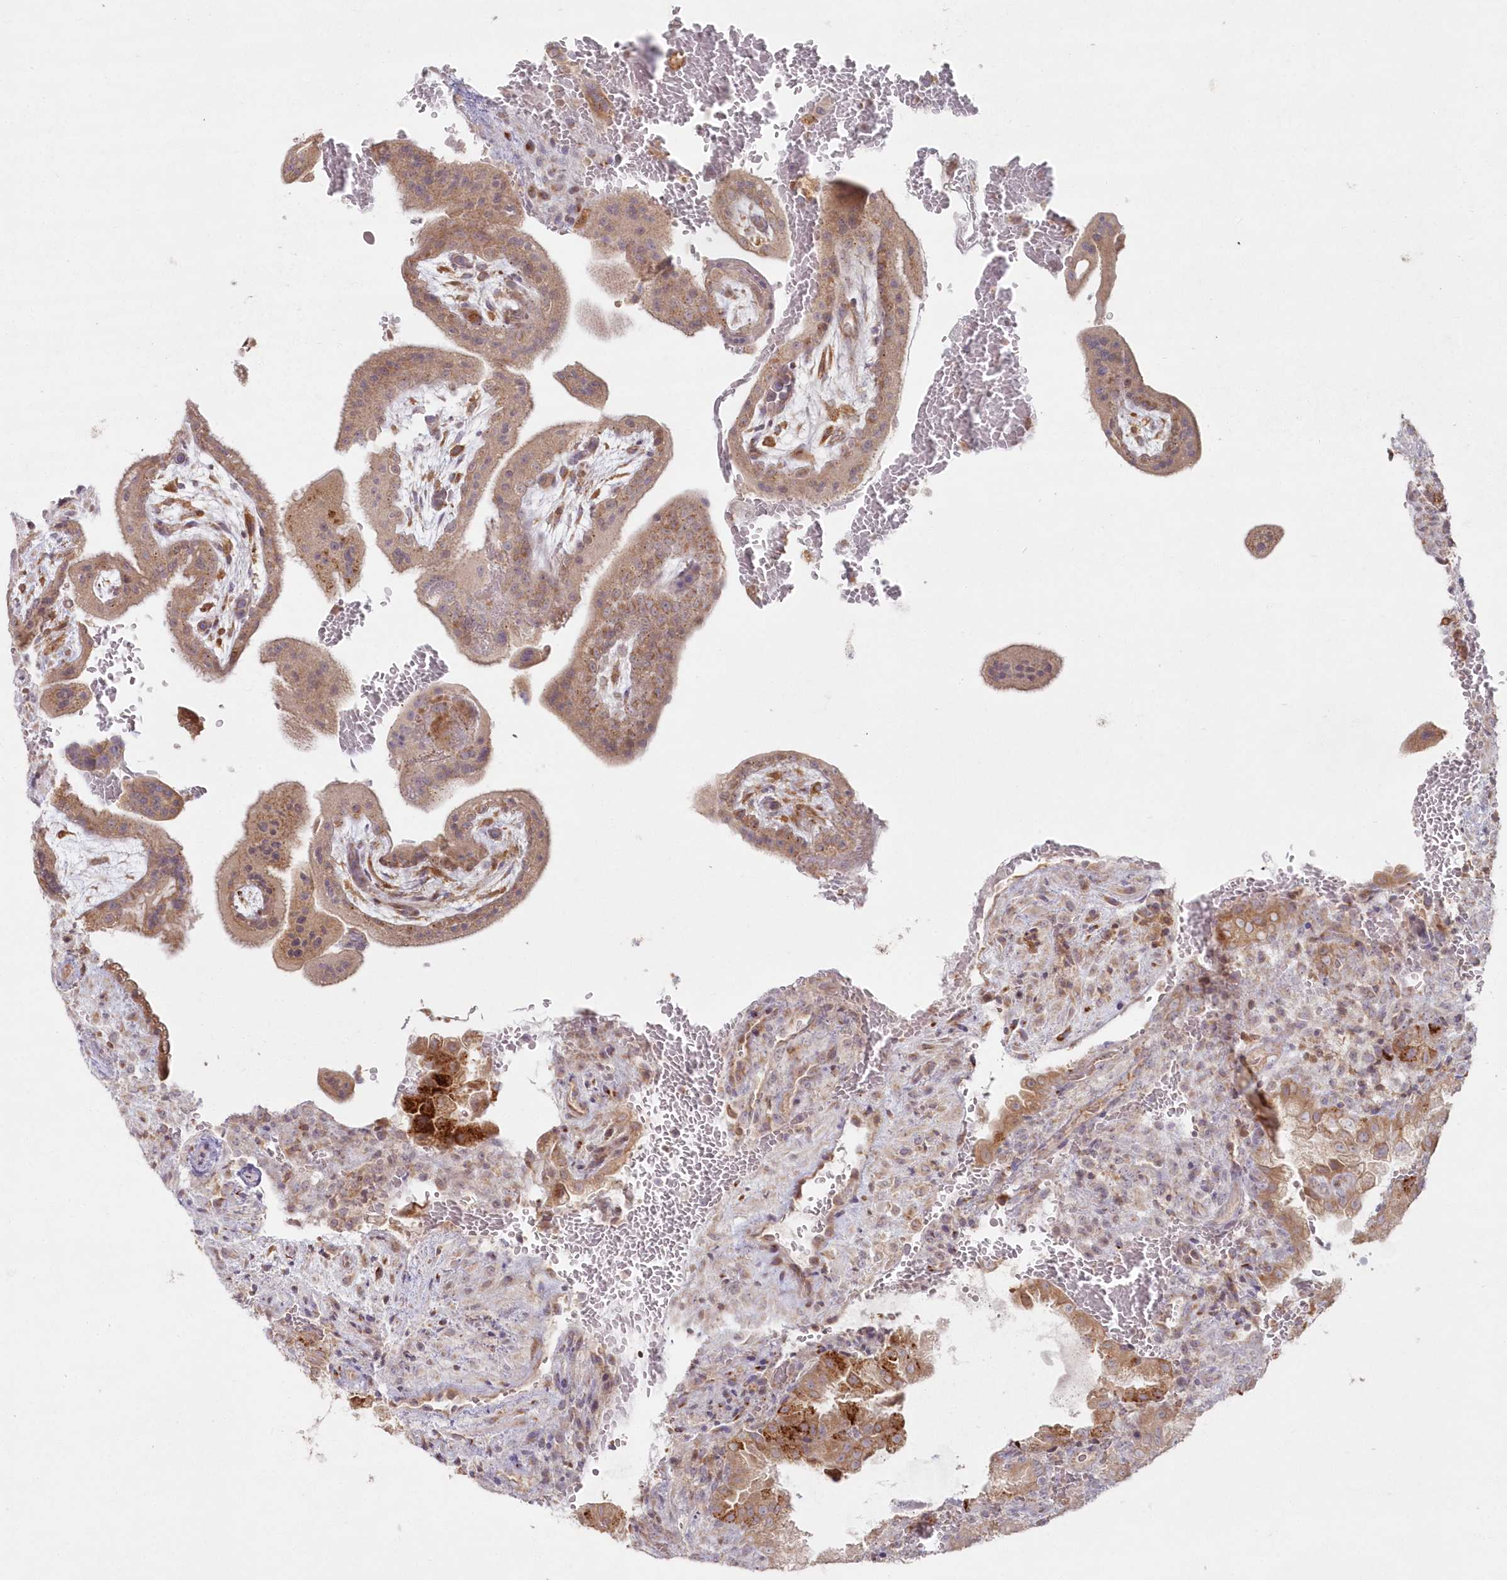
{"staining": {"intensity": "weak", "quantity": "25%-75%", "location": "cytoplasmic/membranous,nuclear"}, "tissue": "placenta", "cell_type": "Decidual cells", "image_type": "normal", "snomed": [{"axis": "morphology", "description": "Normal tissue, NOS"}, {"axis": "topography", "description": "Placenta"}], "caption": "Placenta stained with a brown dye reveals weak cytoplasmic/membranous,nuclear positive staining in approximately 25%-75% of decidual cells.", "gene": "ARSB", "patient": {"sex": "female", "age": 35}}